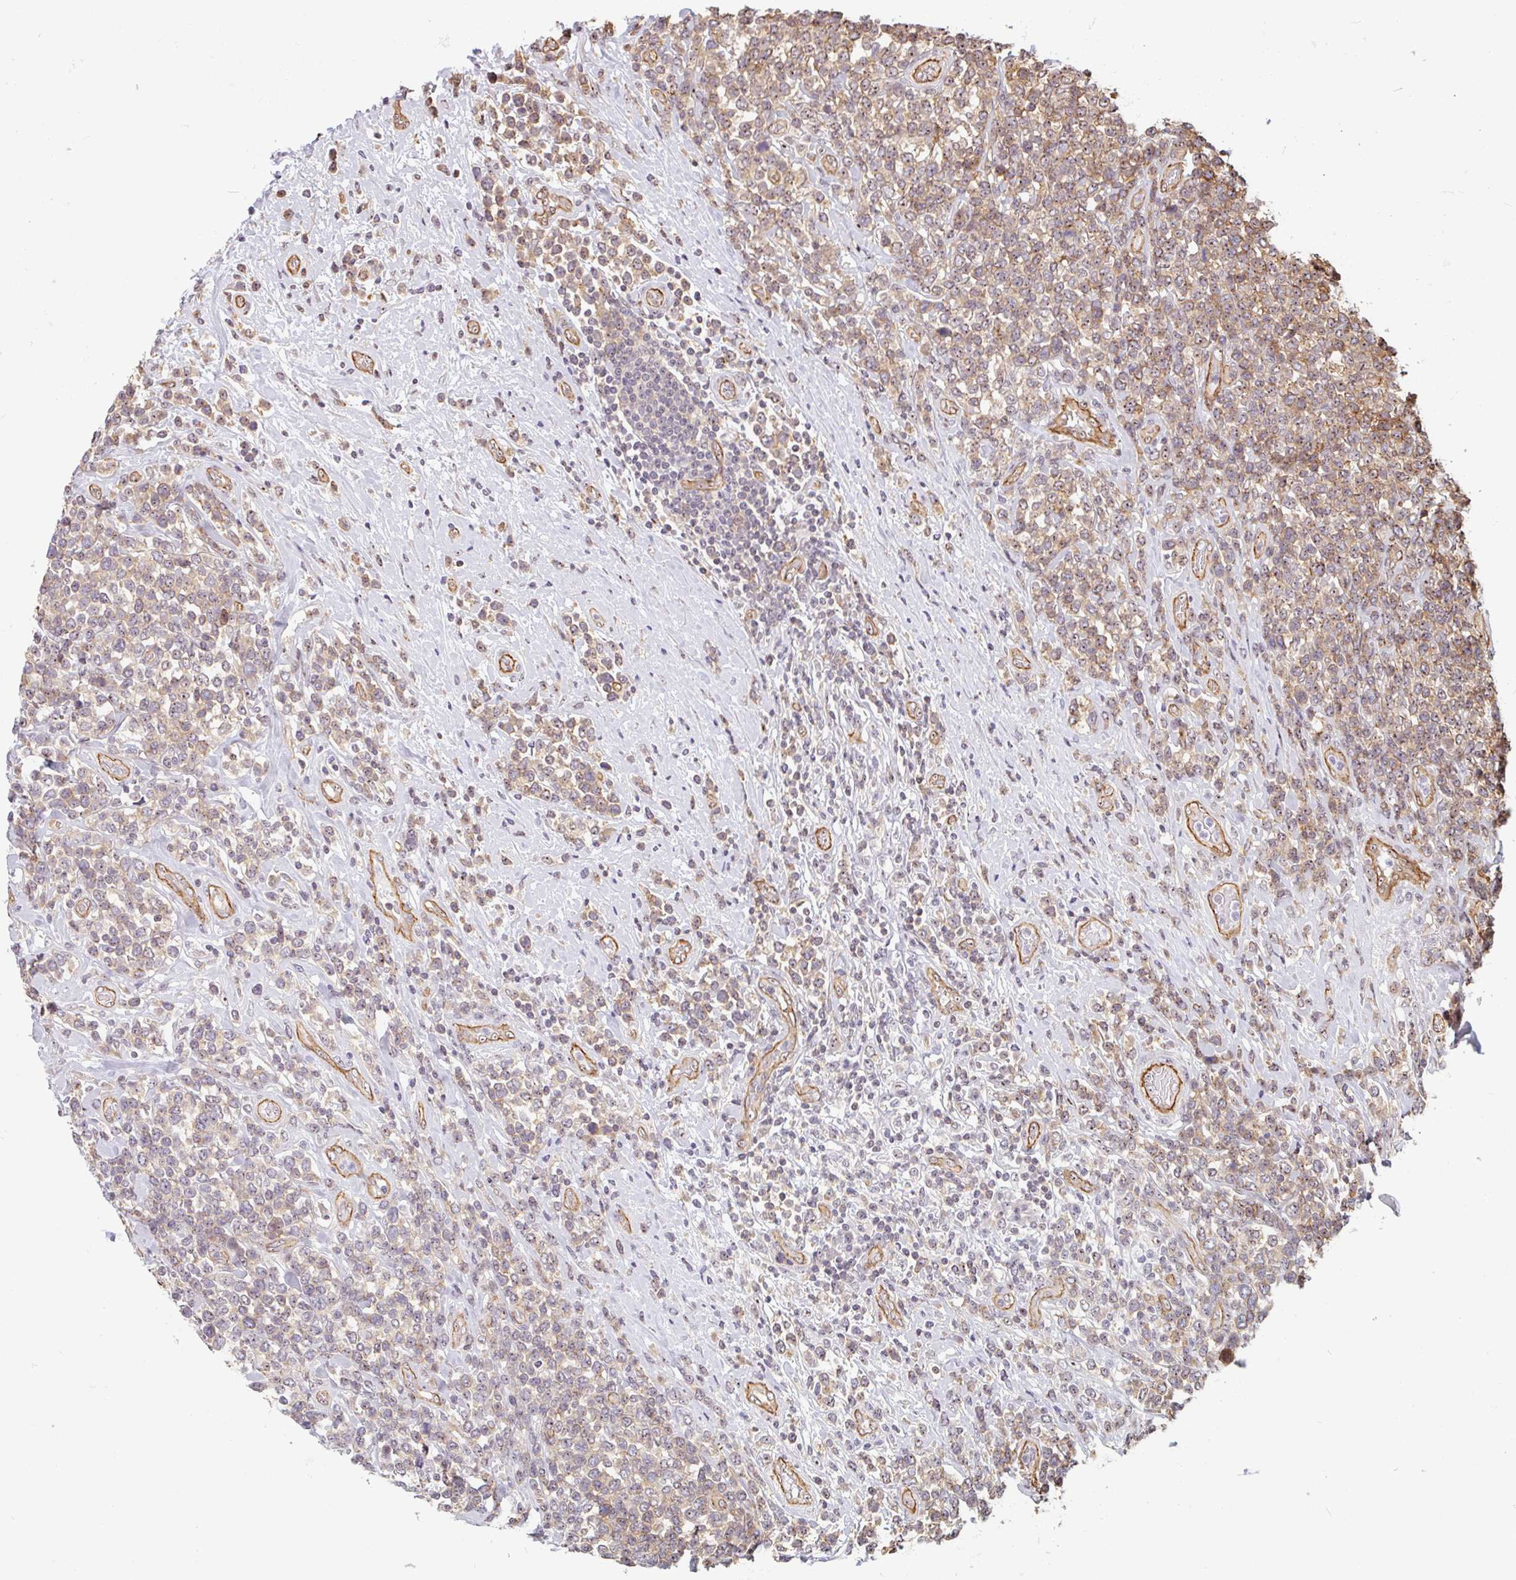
{"staining": {"intensity": "moderate", "quantity": "25%-75%", "location": "cytoplasmic/membranous"}, "tissue": "lymphoma", "cell_type": "Tumor cells", "image_type": "cancer", "snomed": [{"axis": "morphology", "description": "Malignant lymphoma, non-Hodgkin's type, High grade"}, {"axis": "topography", "description": "Soft tissue"}], "caption": "IHC micrograph of neoplastic tissue: human lymphoma stained using IHC exhibits medium levels of moderate protein expression localized specifically in the cytoplasmic/membranous of tumor cells, appearing as a cytoplasmic/membranous brown color.", "gene": "ZNF689", "patient": {"sex": "female", "age": 56}}